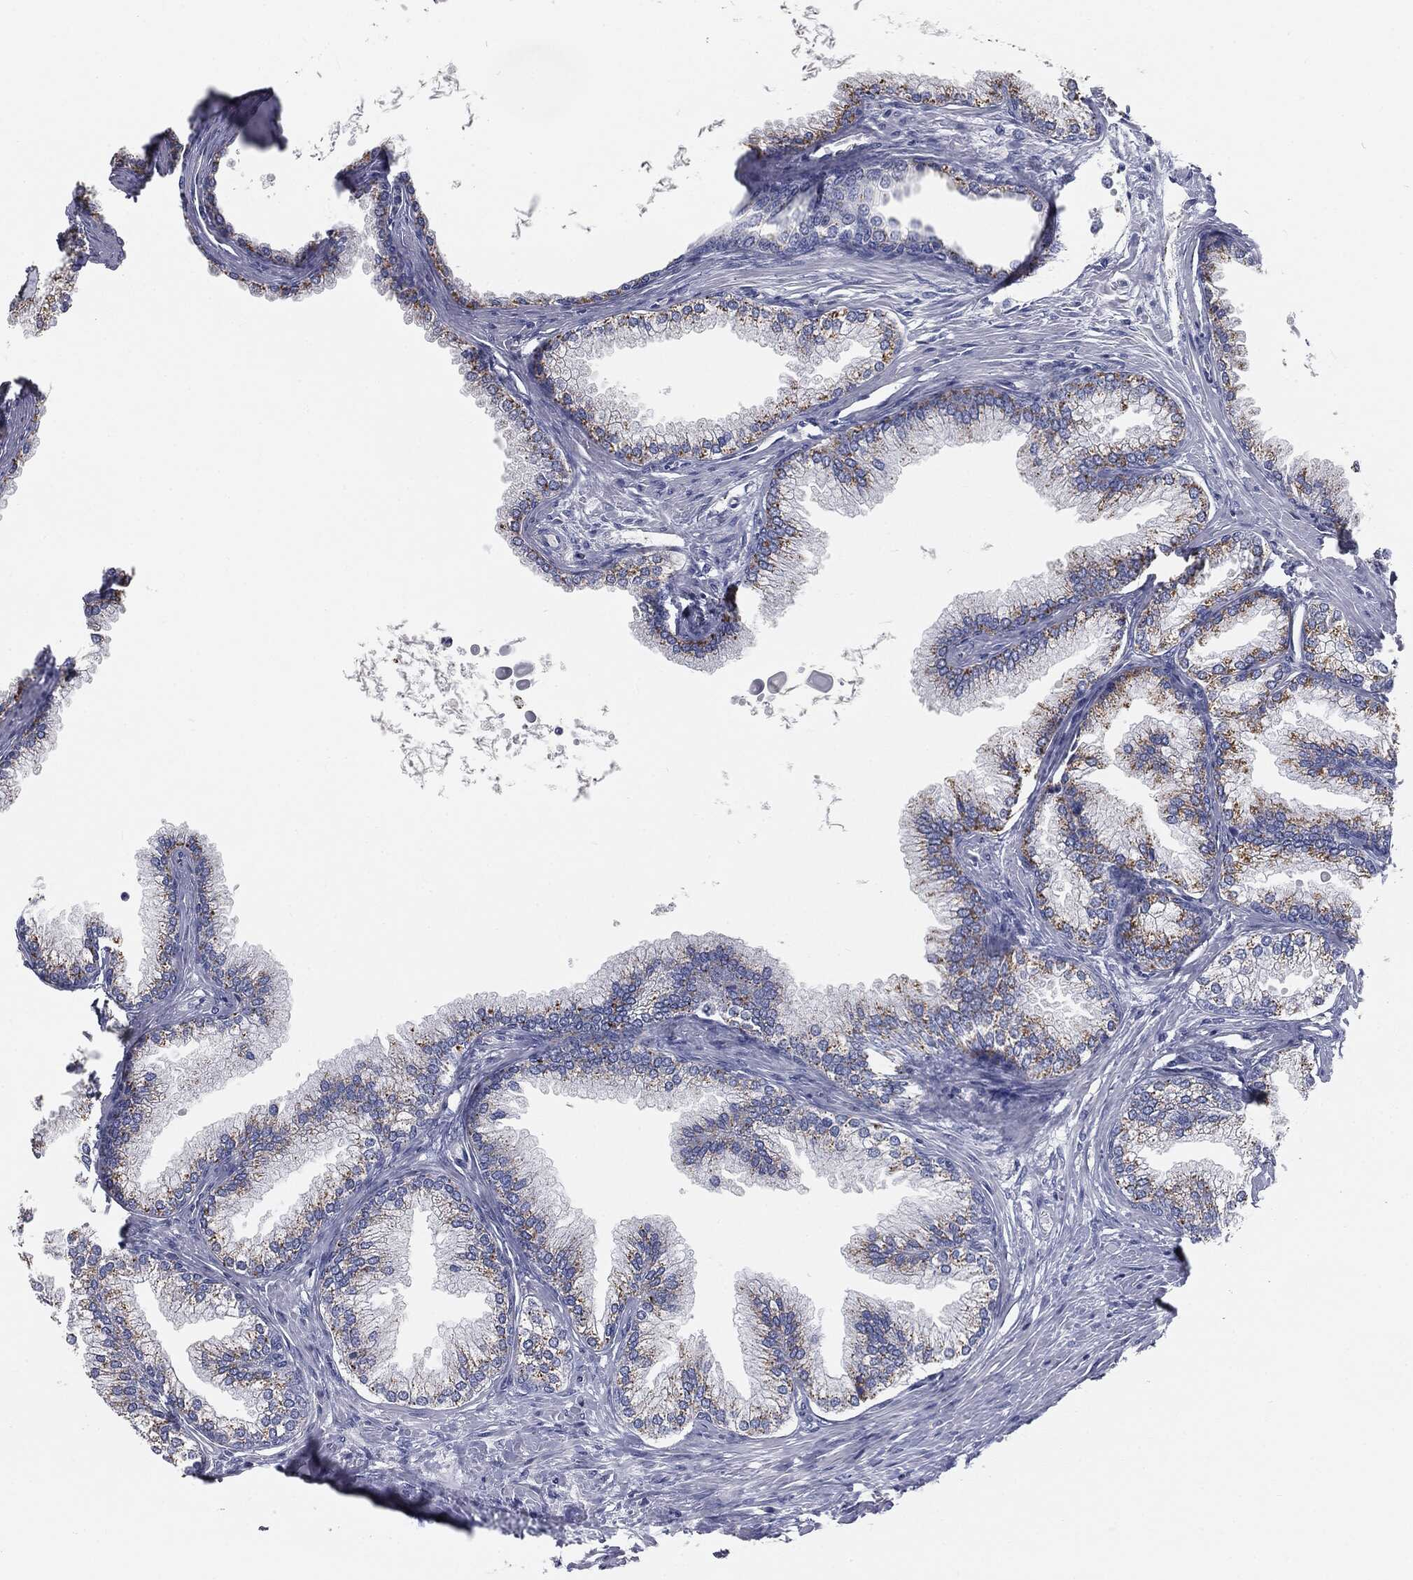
{"staining": {"intensity": "moderate", "quantity": "25%-75%", "location": "cytoplasmic/membranous"}, "tissue": "prostate", "cell_type": "Glandular cells", "image_type": "normal", "snomed": [{"axis": "morphology", "description": "Normal tissue, NOS"}, {"axis": "topography", "description": "Prostate"}], "caption": "A high-resolution micrograph shows immunohistochemistry (IHC) staining of unremarkable prostate, which shows moderate cytoplasmic/membranous staining in approximately 25%-75% of glandular cells. (IHC, brightfield microscopy, high magnification).", "gene": "CAV3", "patient": {"sex": "male", "age": 72}}